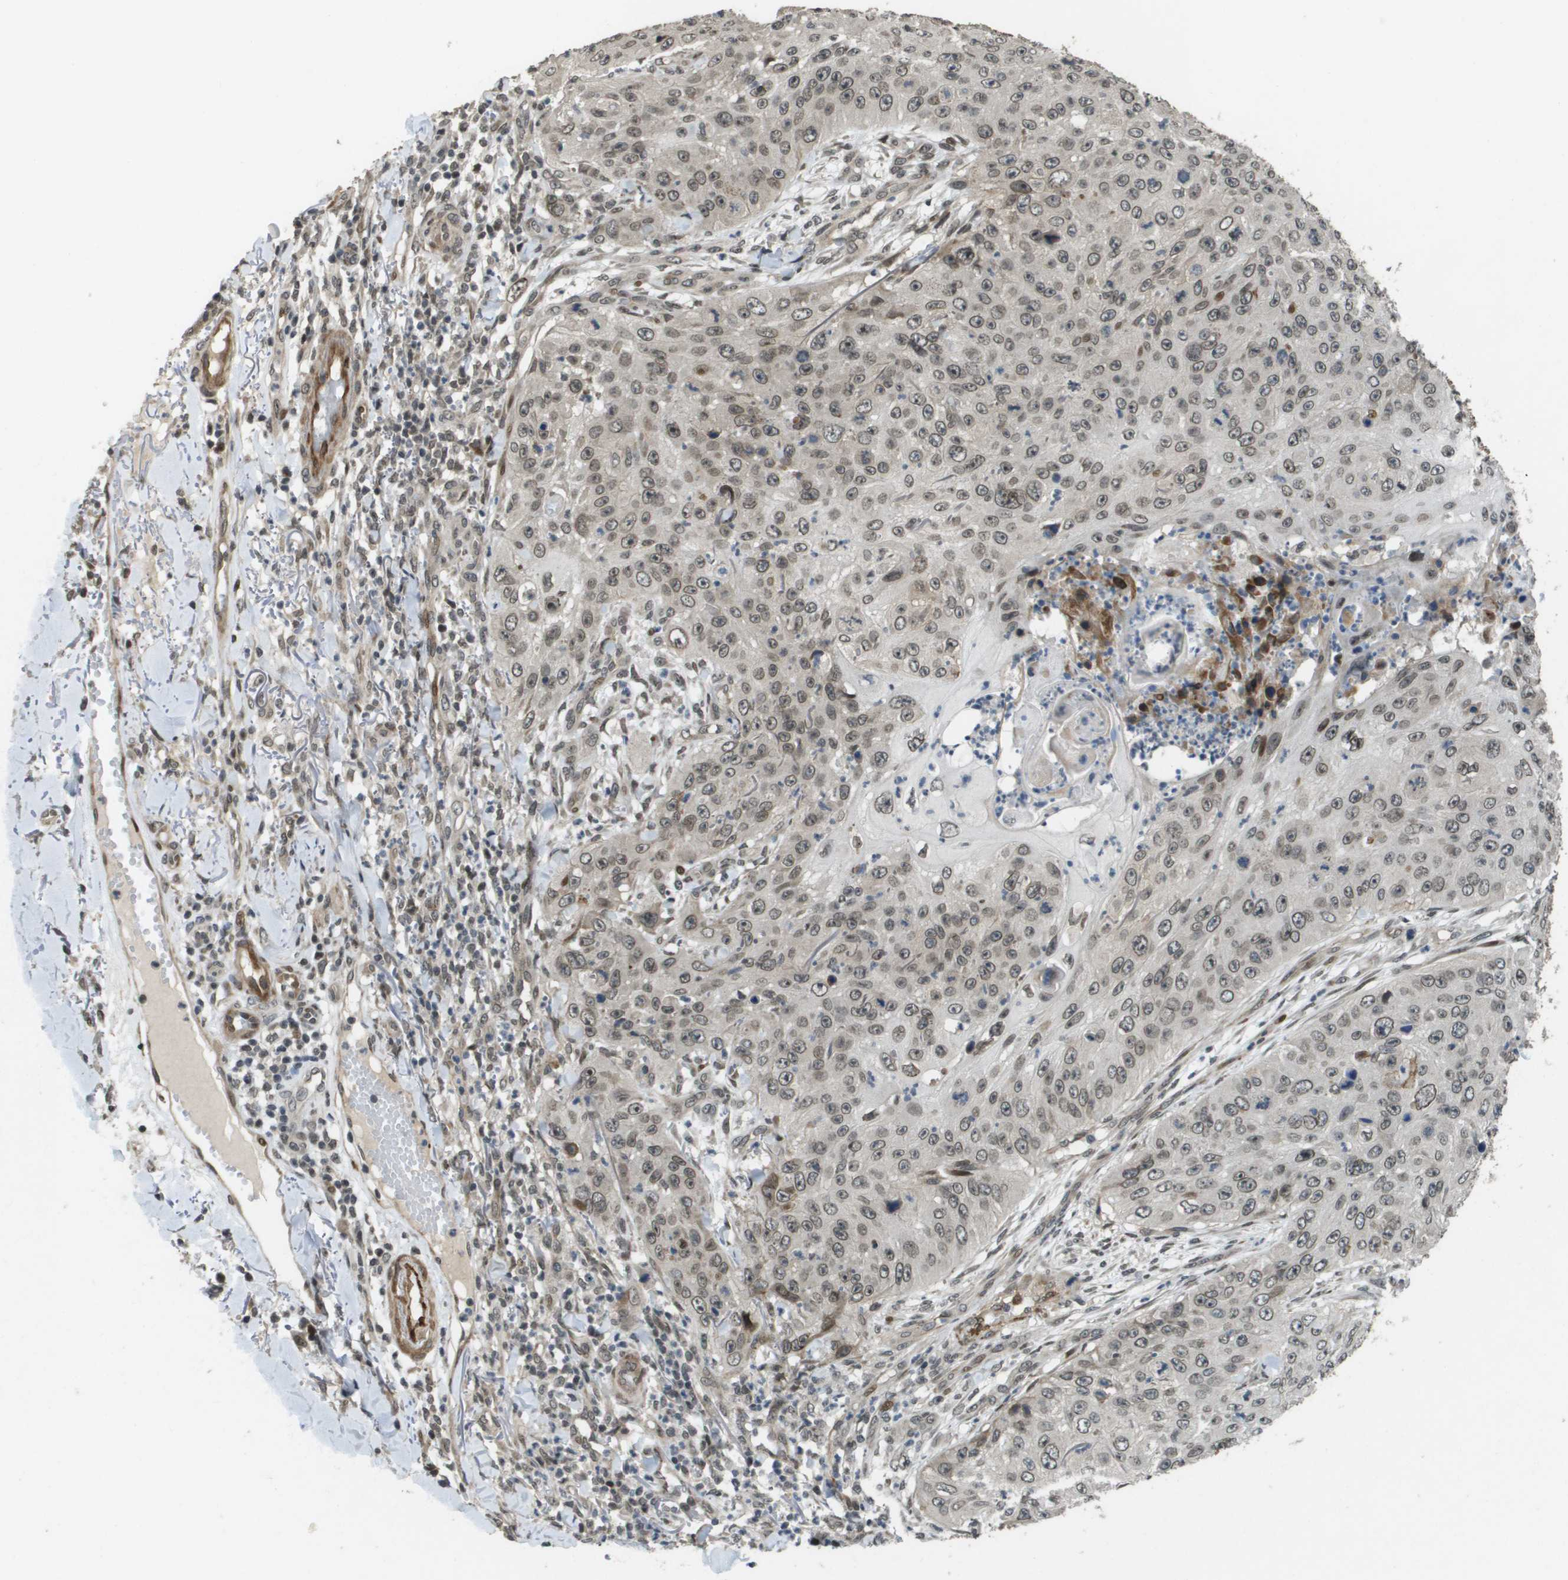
{"staining": {"intensity": "weak", "quantity": ">75%", "location": "nuclear"}, "tissue": "skin cancer", "cell_type": "Tumor cells", "image_type": "cancer", "snomed": [{"axis": "morphology", "description": "Squamous cell carcinoma, NOS"}, {"axis": "topography", "description": "Skin"}], "caption": "Skin squamous cell carcinoma stained with a protein marker displays weak staining in tumor cells.", "gene": "KAT5", "patient": {"sex": "female", "age": 80}}